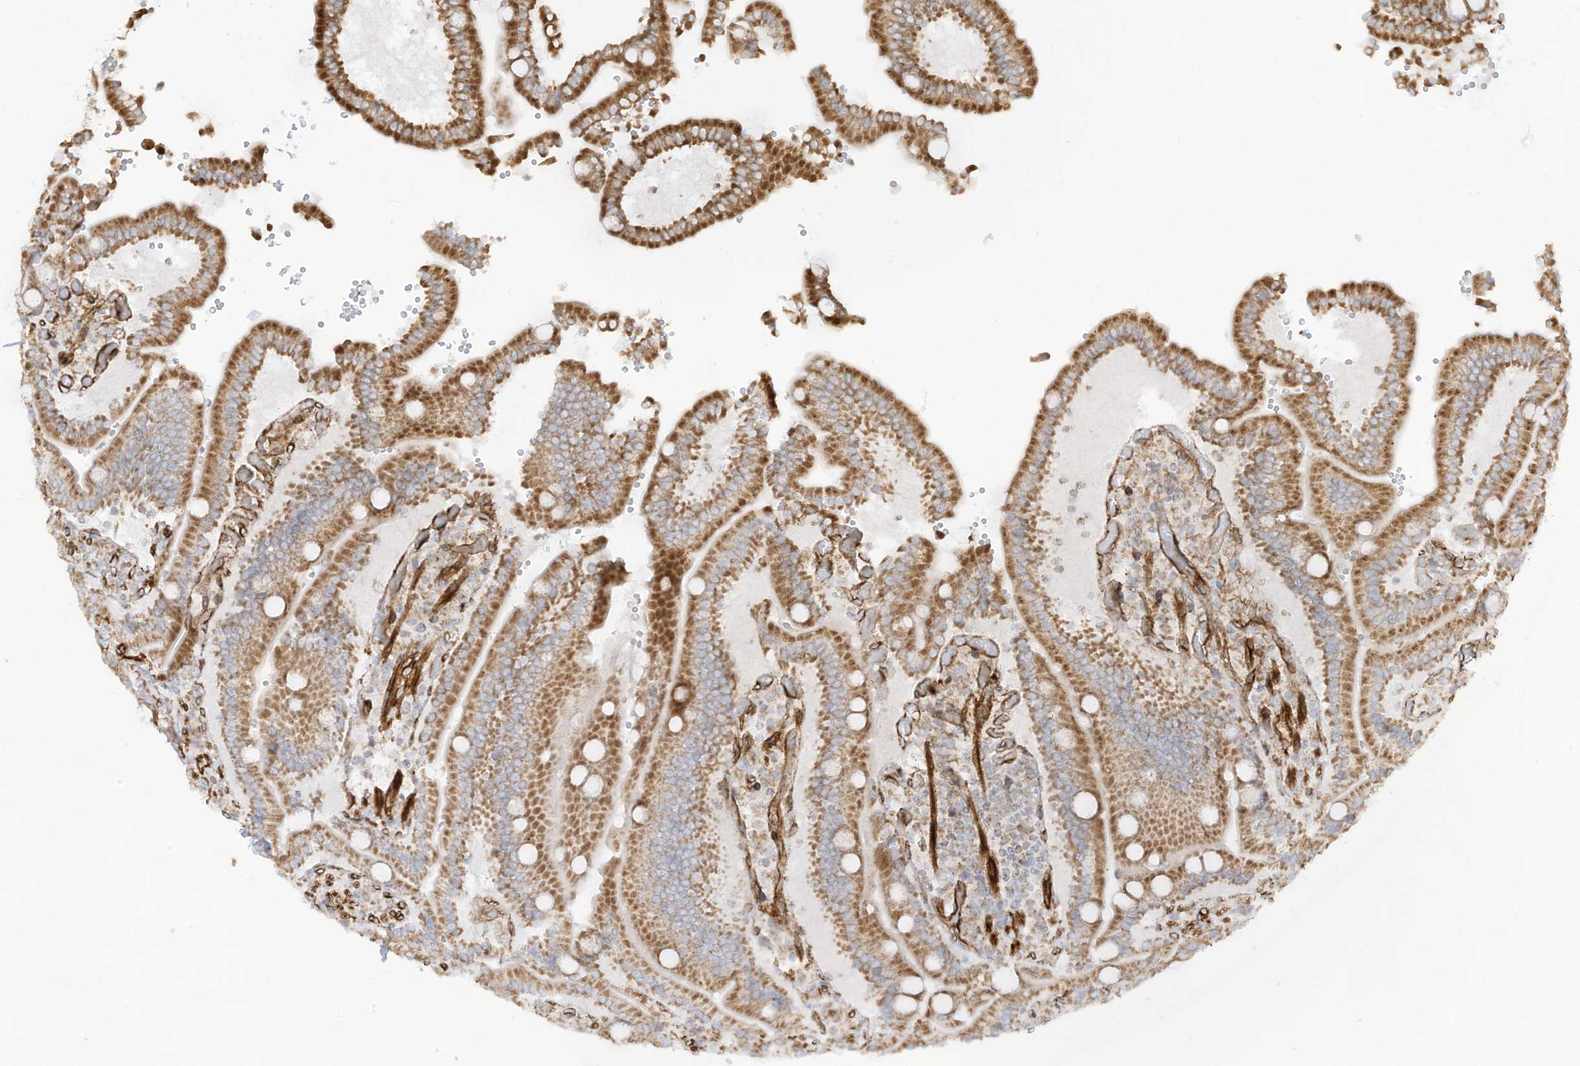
{"staining": {"intensity": "moderate", "quantity": ">75%", "location": "cytoplasmic/membranous"}, "tissue": "duodenum", "cell_type": "Glandular cells", "image_type": "normal", "snomed": [{"axis": "morphology", "description": "Normal tissue, NOS"}, {"axis": "topography", "description": "Duodenum"}], "caption": "Moderate cytoplasmic/membranous expression for a protein is seen in about >75% of glandular cells of benign duodenum using immunohistochemistry (IHC).", "gene": "ABCB7", "patient": {"sex": "female", "age": 62}}